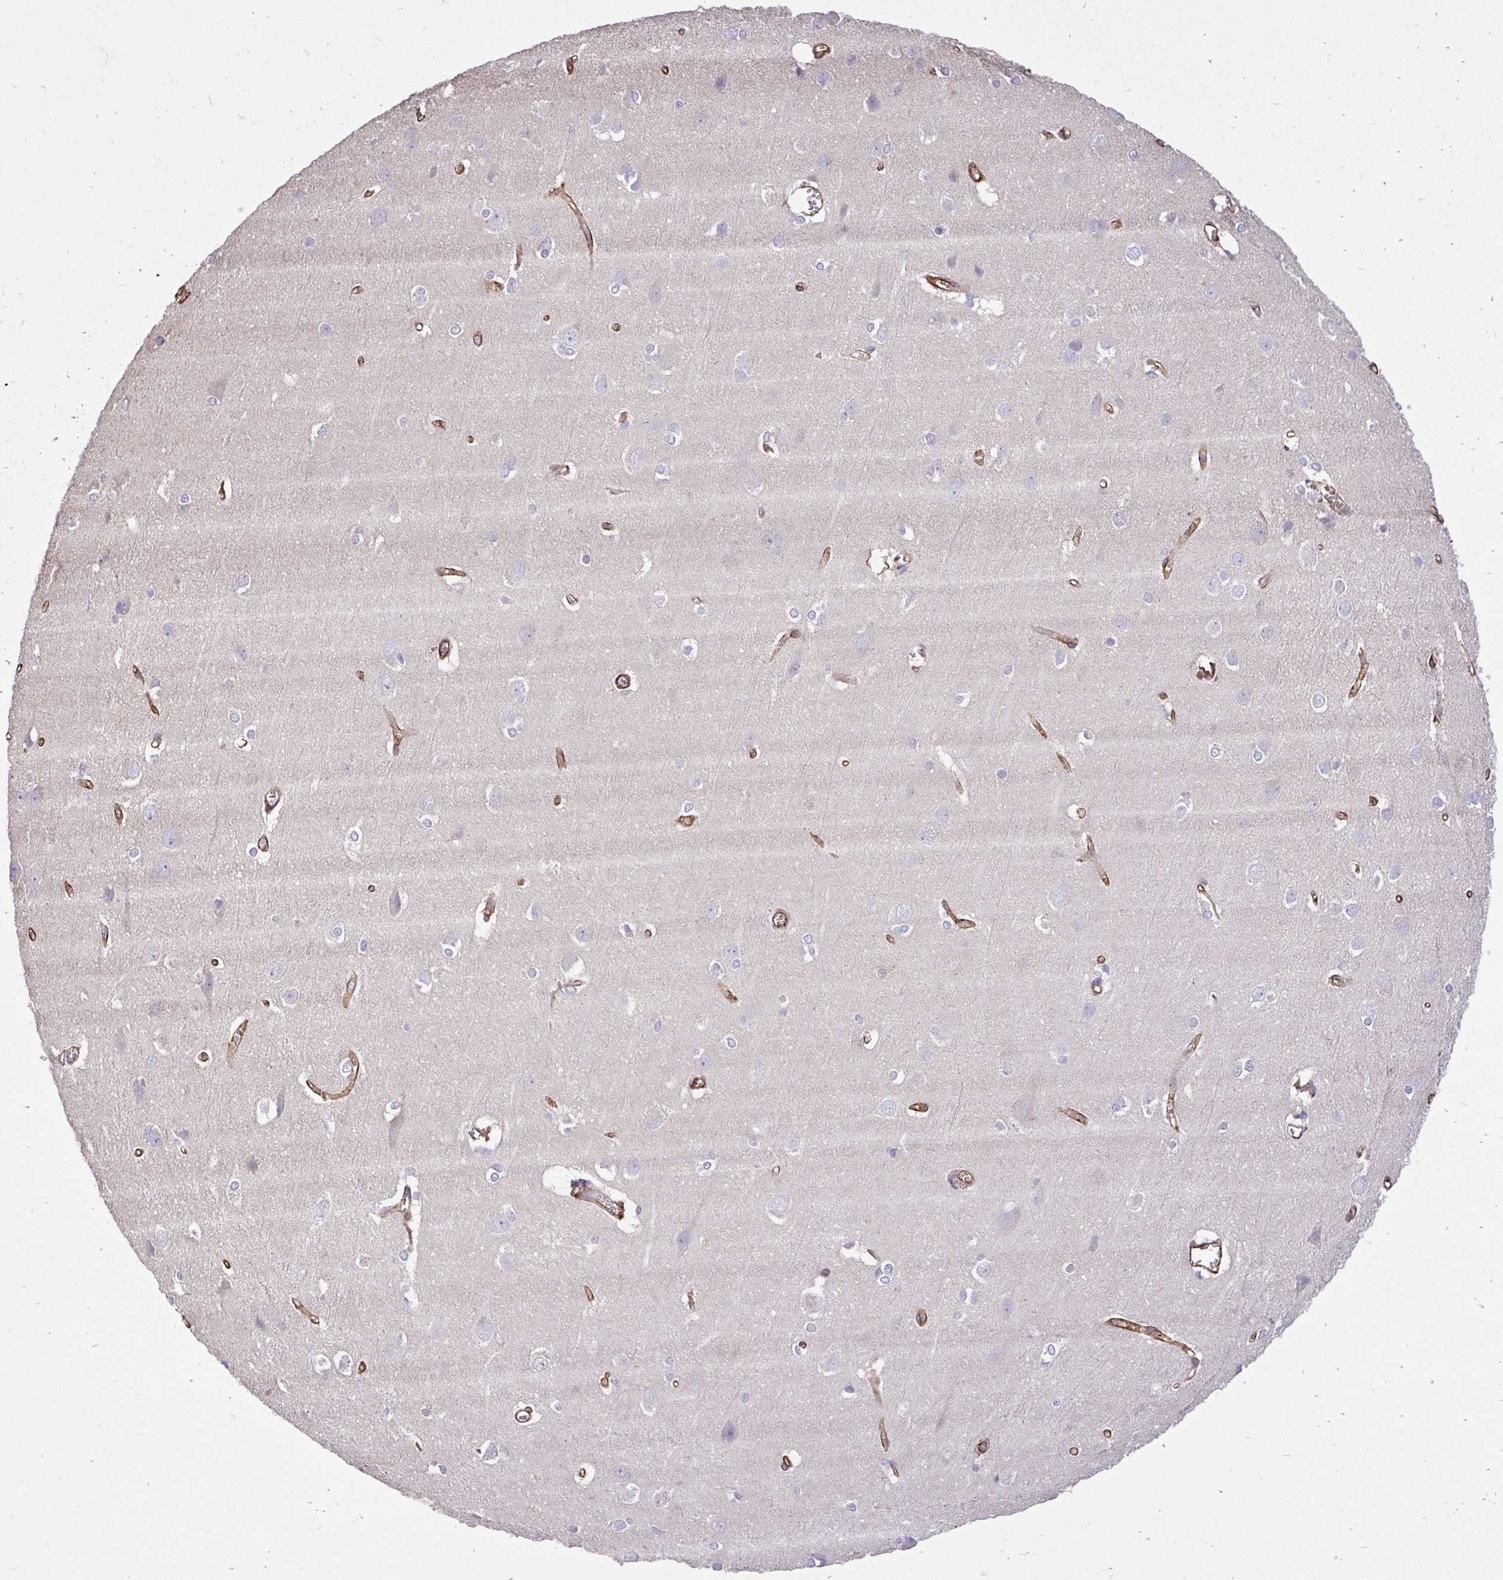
{"staining": {"intensity": "moderate", "quantity": ">75%", "location": "cytoplasmic/membranous"}, "tissue": "cerebral cortex", "cell_type": "Endothelial cells", "image_type": "normal", "snomed": [{"axis": "morphology", "description": "Normal tissue, NOS"}, {"axis": "topography", "description": "Cerebral cortex"}], "caption": "The photomicrograph demonstrates immunohistochemical staining of unremarkable cerebral cortex. There is moderate cytoplasmic/membranous expression is appreciated in about >75% of endothelial cells.", "gene": "PTPRK", "patient": {"sex": "male", "age": 37}}